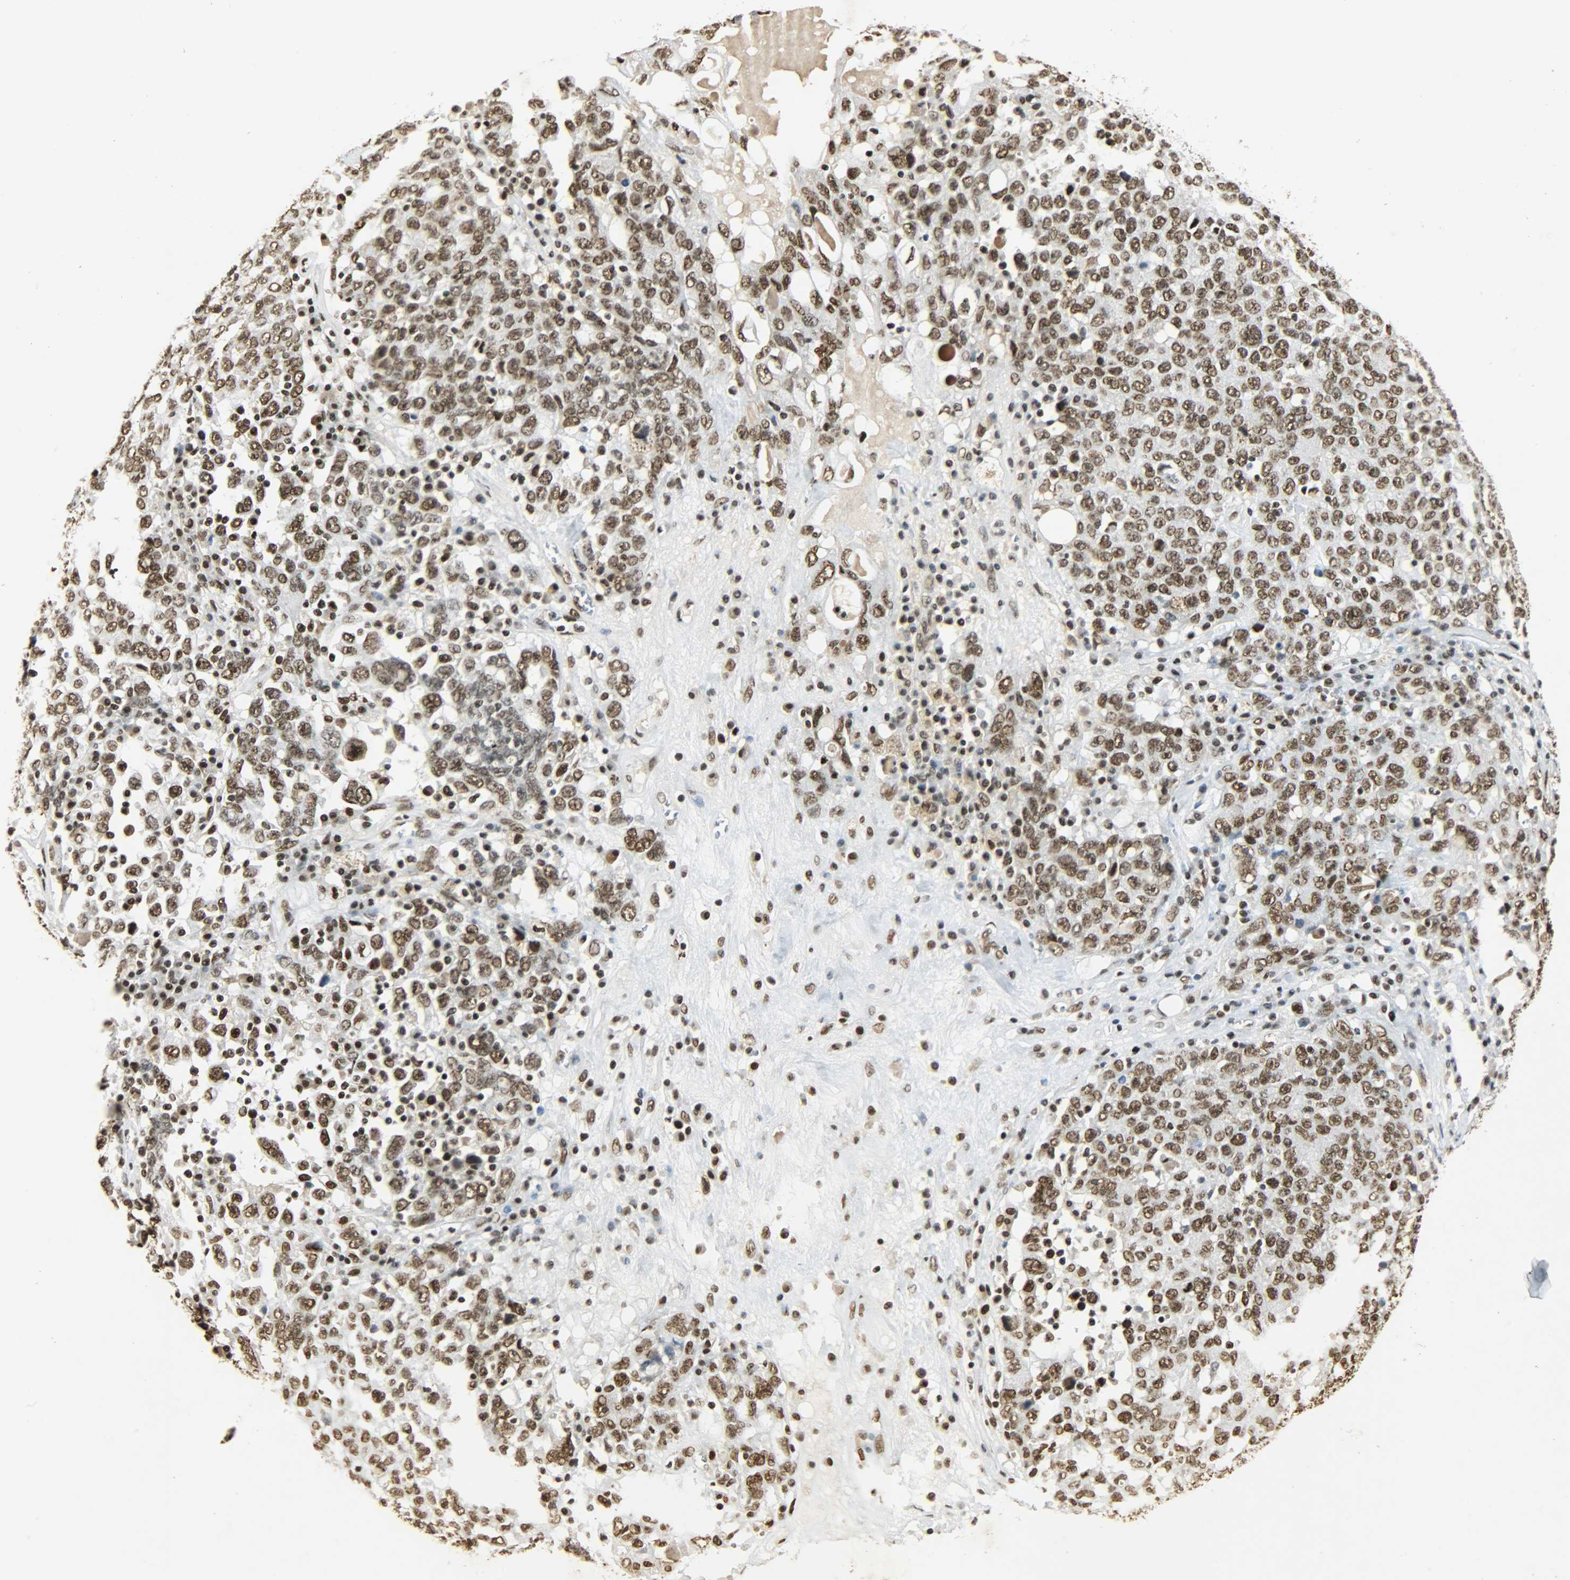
{"staining": {"intensity": "strong", "quantity": ">75%", "location": "nuclear"}, "tissue": "ovarian cancer", "cell_type": "Tumor cells", "image_type": "cancer", "snomed": [{"axis": "morphology", "description": "Carcinoma, endometroid"}, {"axis": "topography", "description": "Ovary"}], "caption": "About >75% of tumor cells in ovarian cancer show strong nuclear protein expression as visualized by brown immunohistochemical staining.", "gene": "KHDRBS1", "patient": {"sex": "female", "age": 62}}